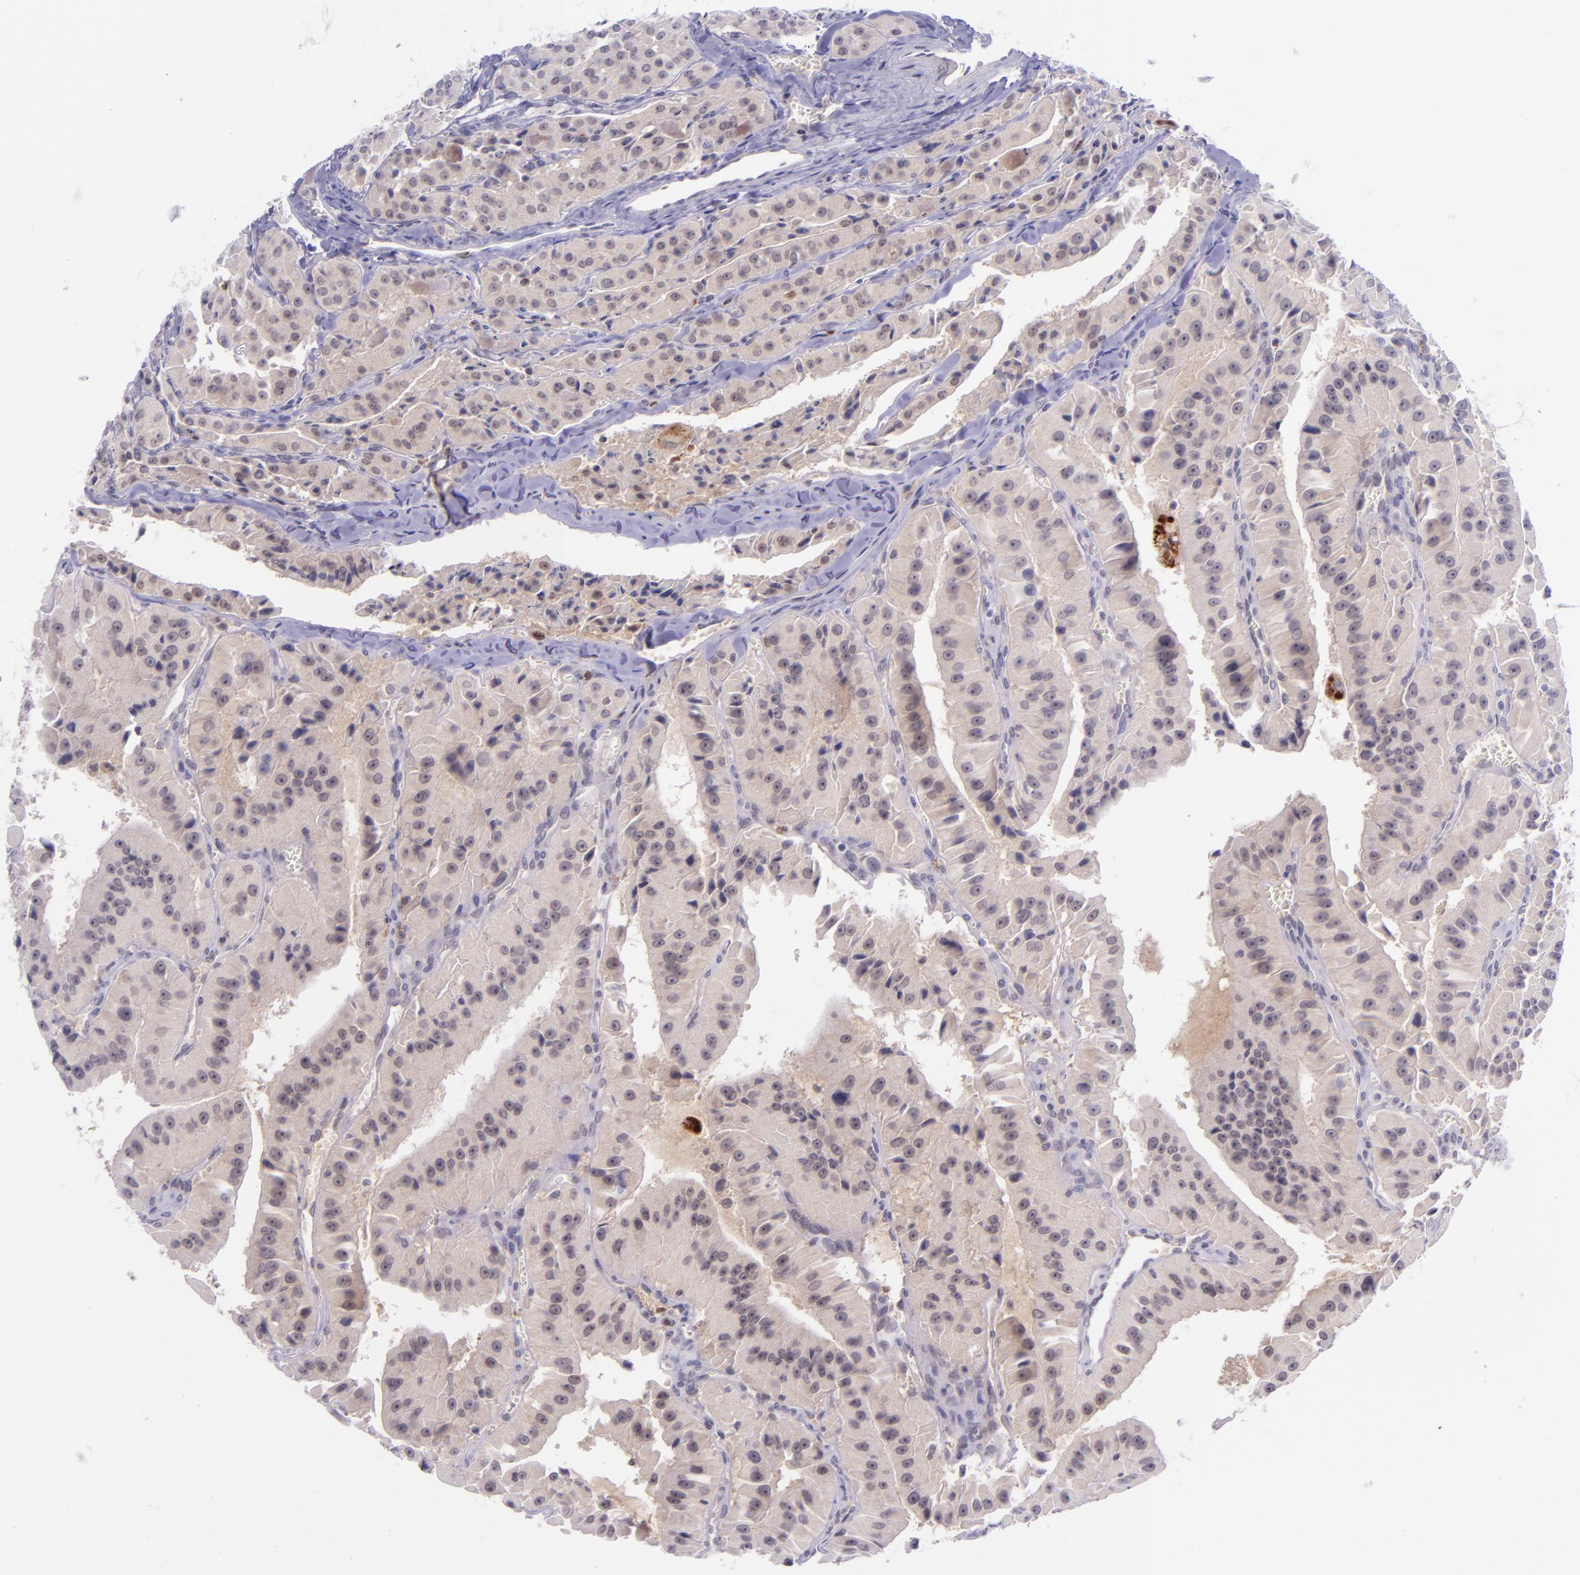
{"staining": {"intensity": "weak", "quantity": "<25%", "location": "cytoplasmic/membranous"}, "tissue": "thyroid cancer", "cell_type": "Tumor cells", "image_type": "cancer", "snomed": [{"axis": "morphology", "description": "Carcinoma, NOS"}, {"axis": "topography", "description": "Thyroid gland"}], "caption": "Immunohistochemical staining of human thyroid cancer displays no significant positivity in tumor cells.", "gene": "SELL", "patient": {"sex": "male", "age": 76}}